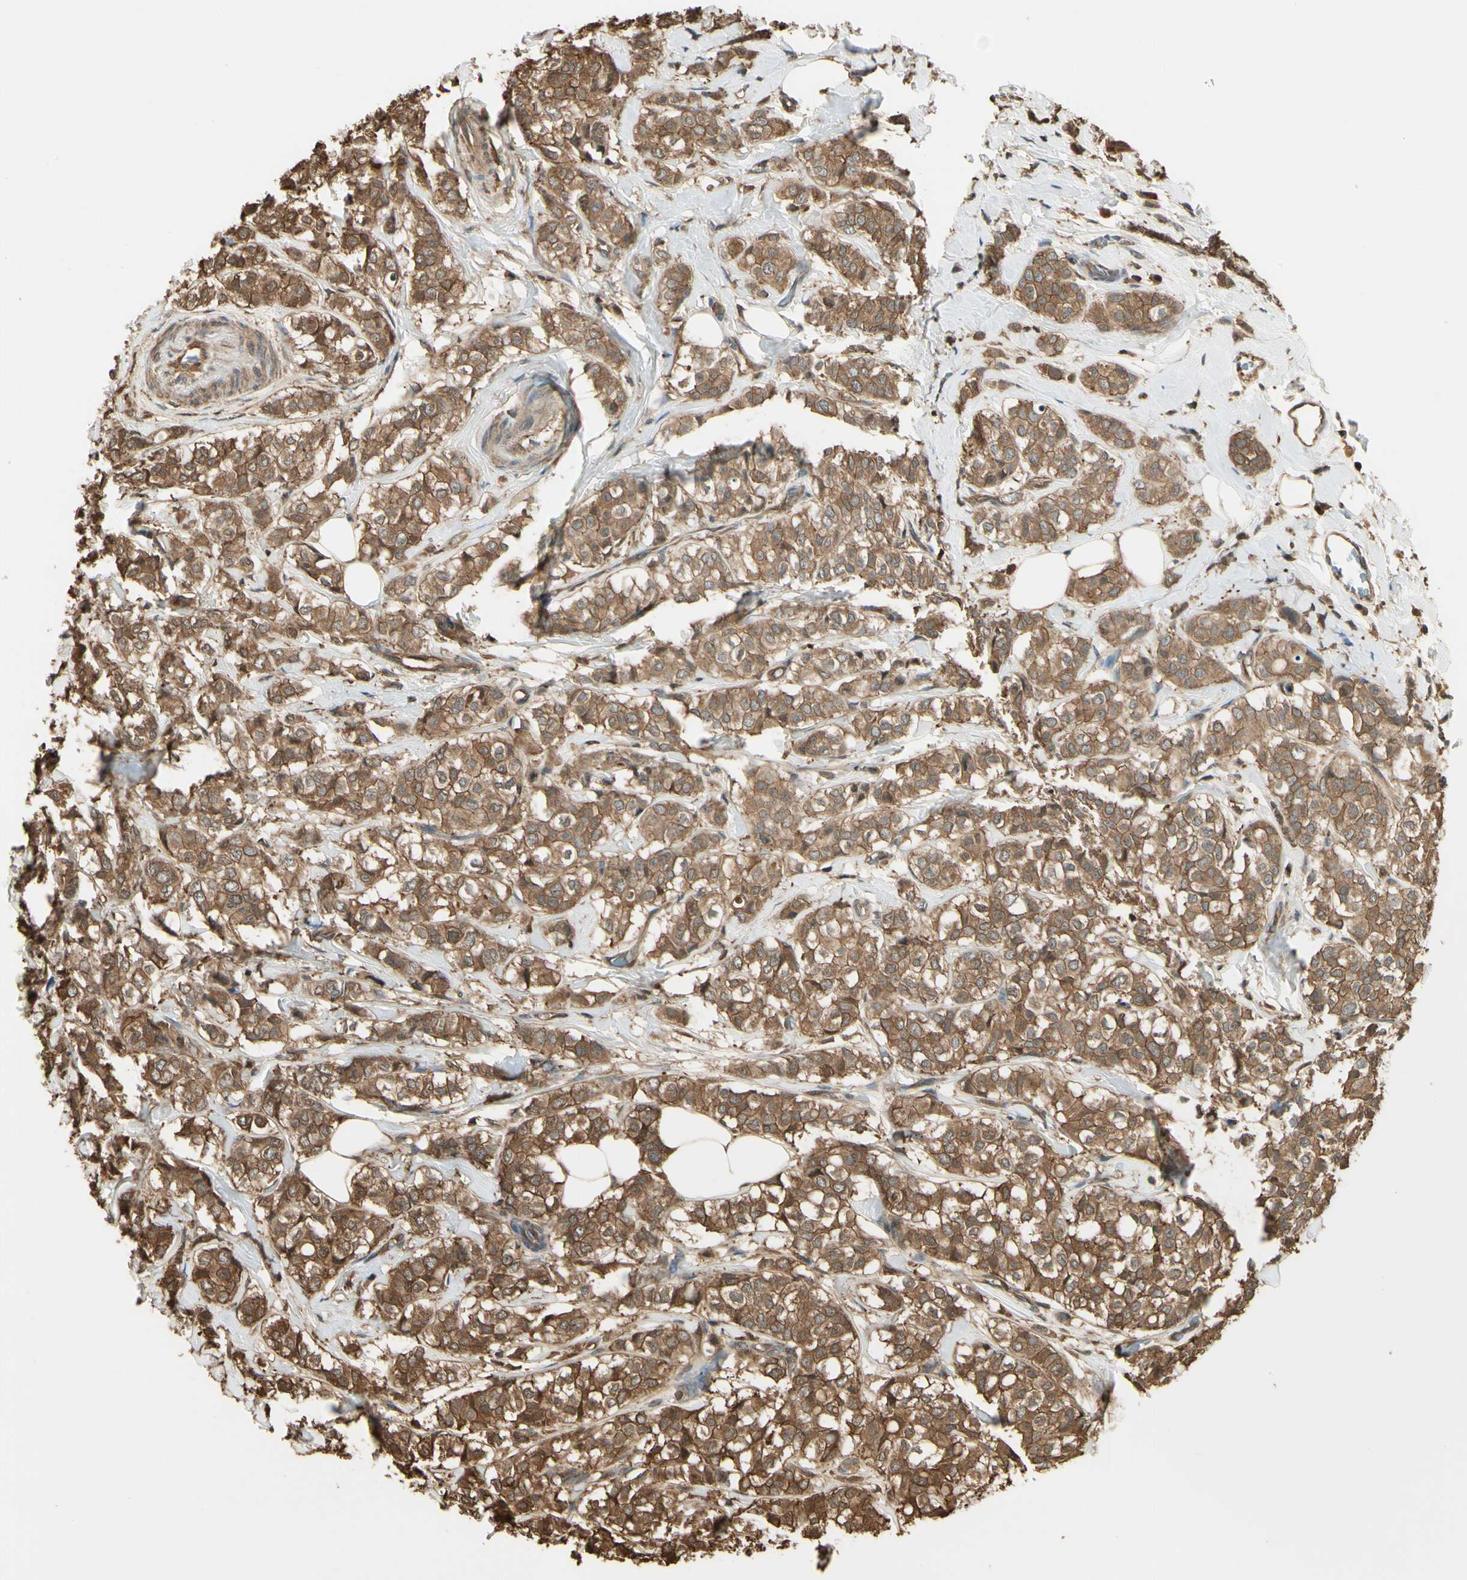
{"staining": {"intensity": "moderate", "quantity": ">75%", "location": "cytoplasmic/membranous"}, "tissue": "breast cancer", "cell_type": "Tumor cells", "image_type": "cancer", "snomed": [{"axis": "morphology", "description": "Lobular carcinoma"}, {"axis": "topography", "description": "Breast"}], "caption": "The micrograph shows immunohistochemical staining of breast cancer (lobular carcinoma). There is moderate cytoplasmic/membranous expression is present in approximately >75% of tumor cells. Immunohistochemistry (ihc) stains the protein in brown and the nuclei are stained blue.", "gene": "YWHAE", "patient": {"sex": "female", "age": 60}}